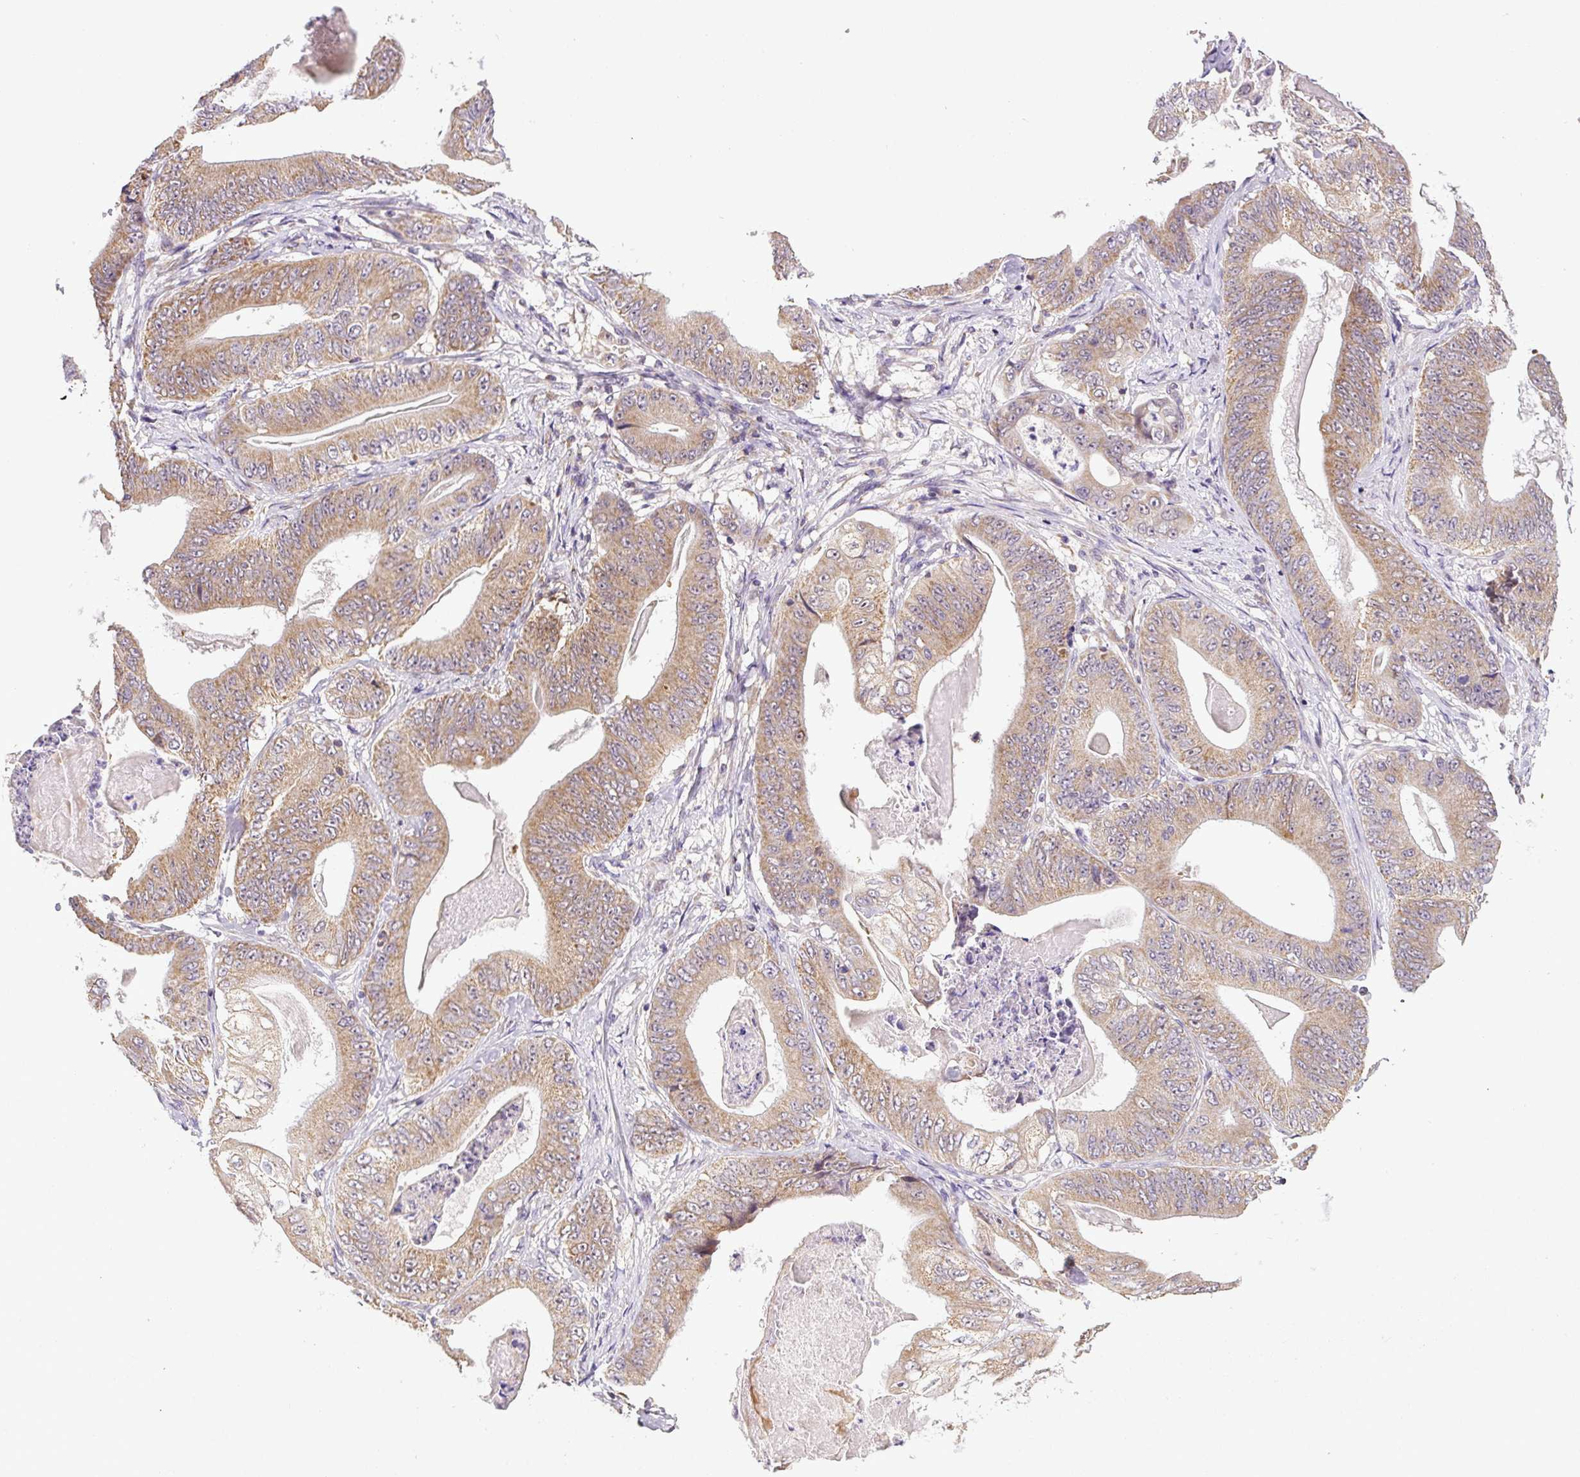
{"staining": {"intensity": "moderate", "quantity": ">75%", "location": "cytoplasmic/membranous"}, "tissue": "stomach cancer", "cell_type": "Tumor cells", "image_type": "cancer", "snomed": [{"axis": "morphology", "description": "Adenocarcinoma, NOS"}, {"axis": "topography", "description": "Stomach"}], "caption": "Approximately >75% of tumor cells in adenocarcinoma (stomach) exhibit moderate cytoplasmic/membranous protein positivity as visualized by brown immunohistochemical staining.", "gene": "MFSD9", "patient": {"sex": "female", "age": 73}}